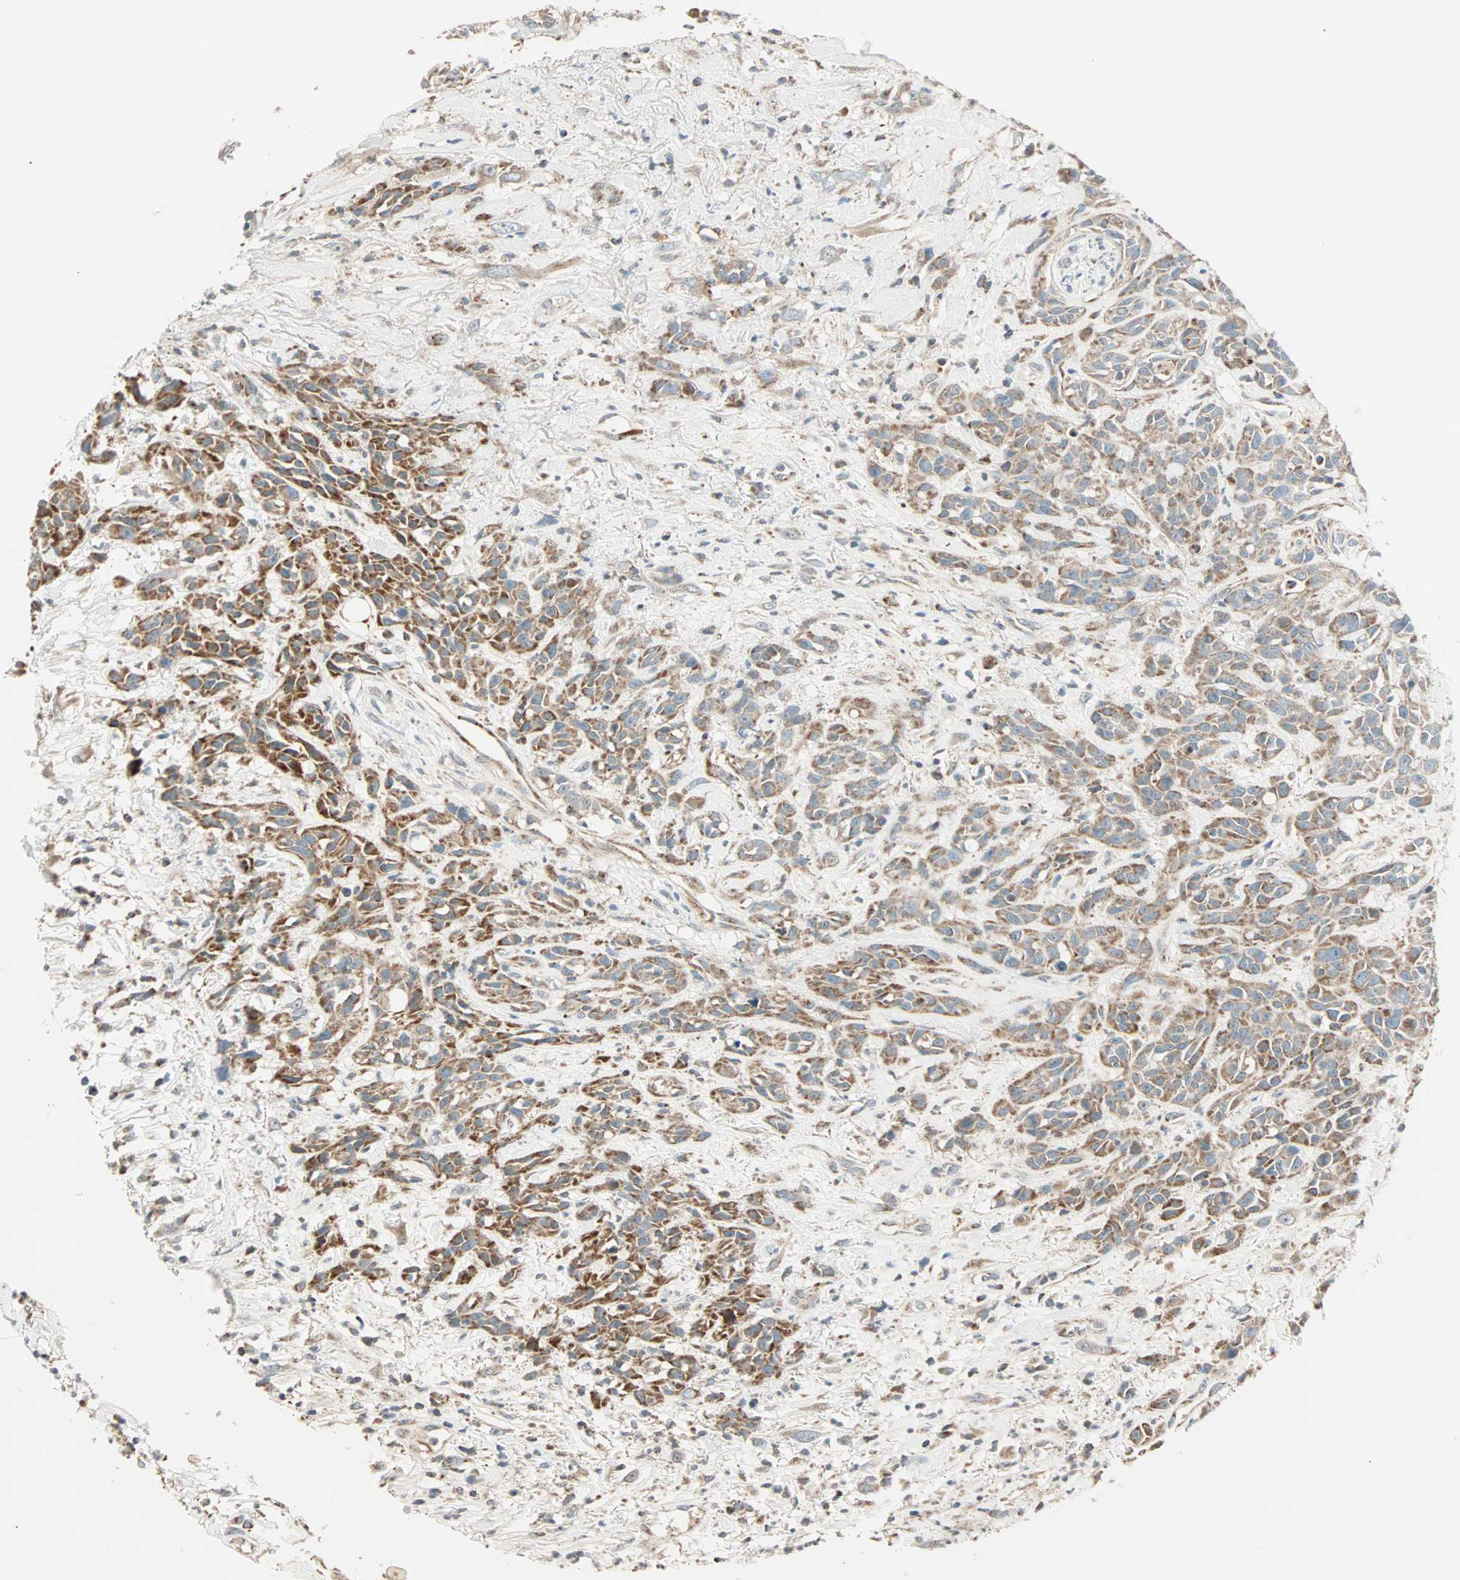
{"staining": {"intensity": "moderate", "quantity": "<25%", "location": "cytoplasmic/membranous"}, "tissue": "head and neck cancer", "cell_type": "Tumor cells", "image_type": "cancer", "snomed": [{"axis": "morphology", "description": "Squamous cell carcinoma, NOS"}, {"axis": "topography", "description": "Head-Neck"}], "caption": "The immunohistochemical stain highlights moderate cytoplasmic/membranous positivity in tumor cells of head and neck squamous cell carcinoma tissue.", "gene": "SPRY4", "patient": {"sex": "male", "age": 62}}